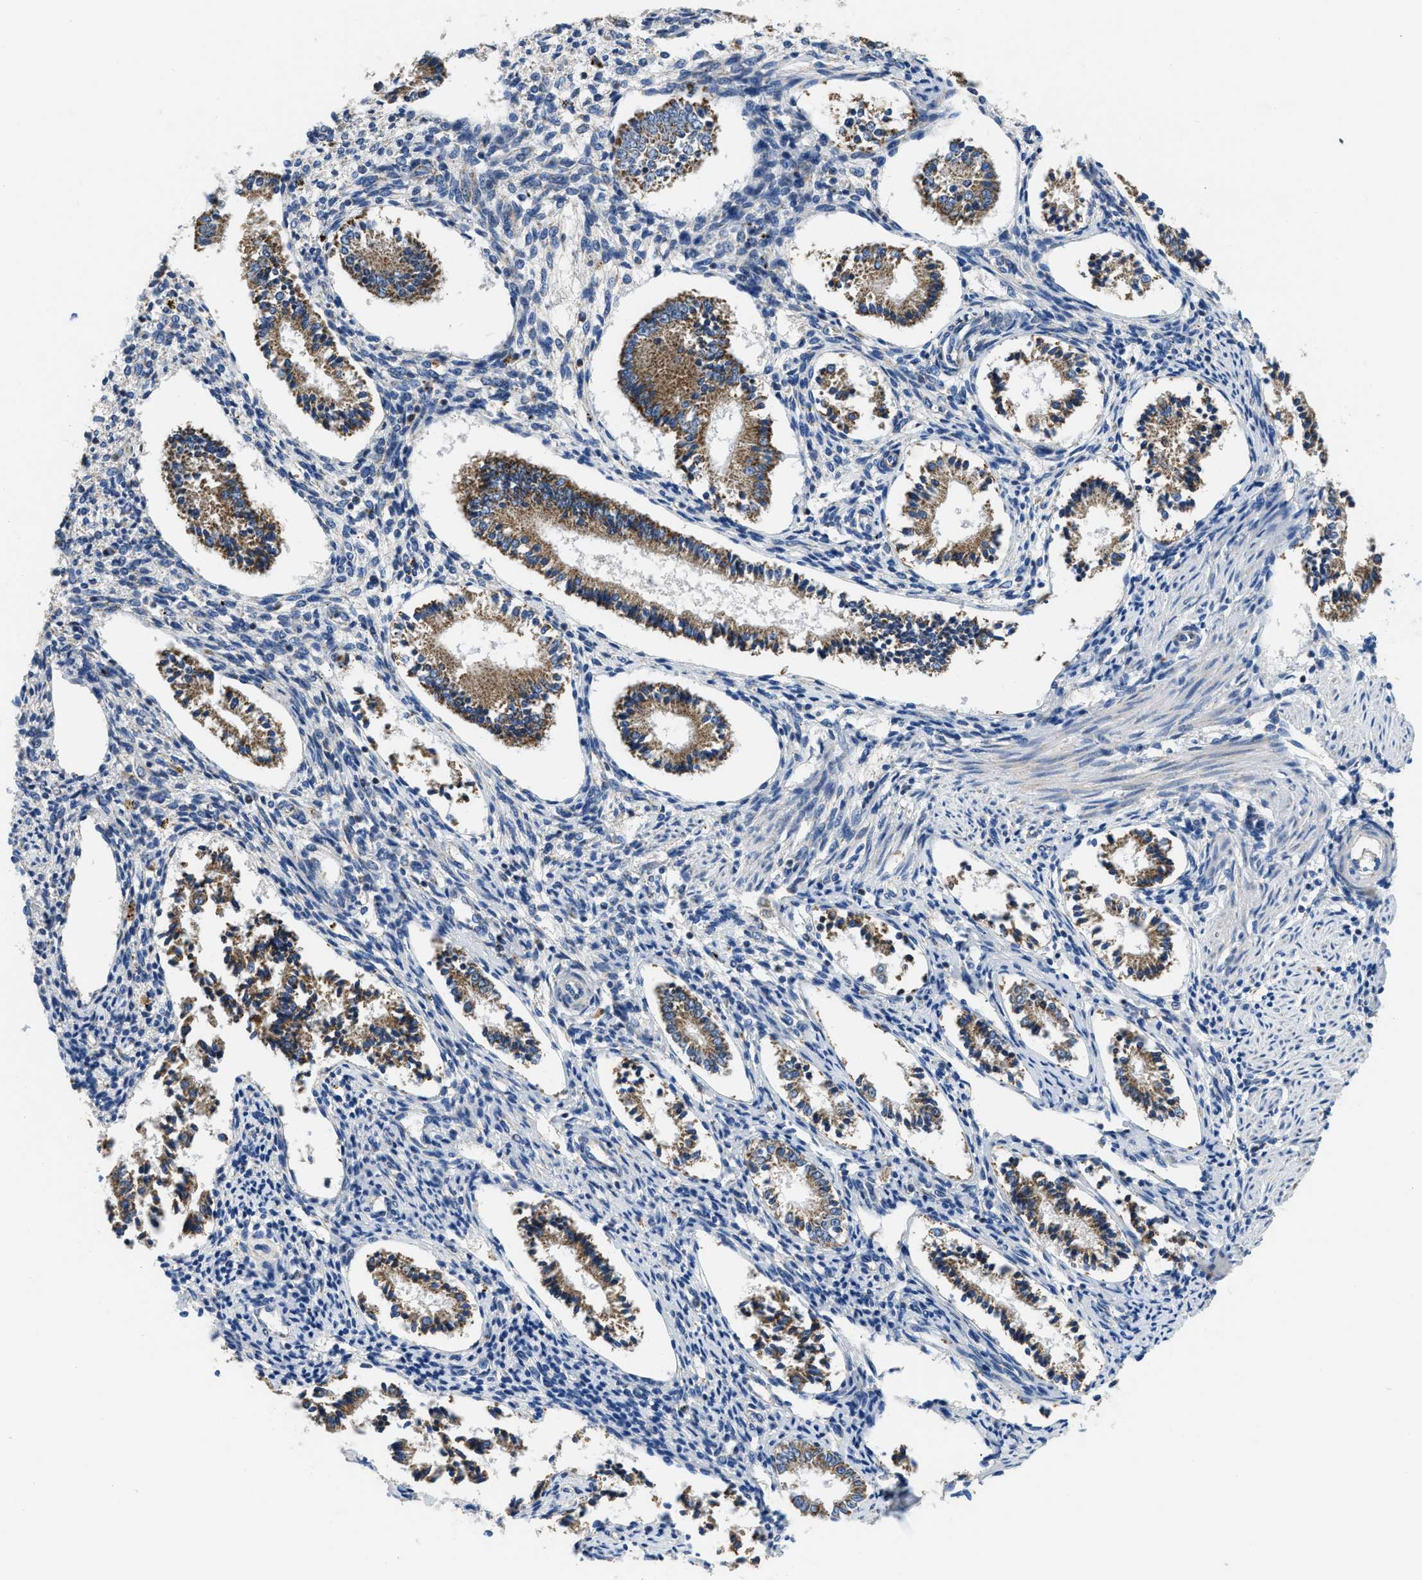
{"staining": {"intensity": "negative", "quantity": "none", "location": "none"}, "tissue": "endometrium", "cell_type": "Cells in endometrial stroma", "image_type": "normal", "snomed": [{"axis": "morphology", "description": "Normal tissue, NOS"}, {"axis": "topography", "description": "Endometrium"}], "caption": "Immunohistochemistry (IHC) photomicrograph of benign endometrium stained for a protein (brown), which displays no staining in cells in endometrial stroma. Nuclei are stained in blue.", "gene": "SLC25A13", "patient": {"sex": "female", "age": 42}}